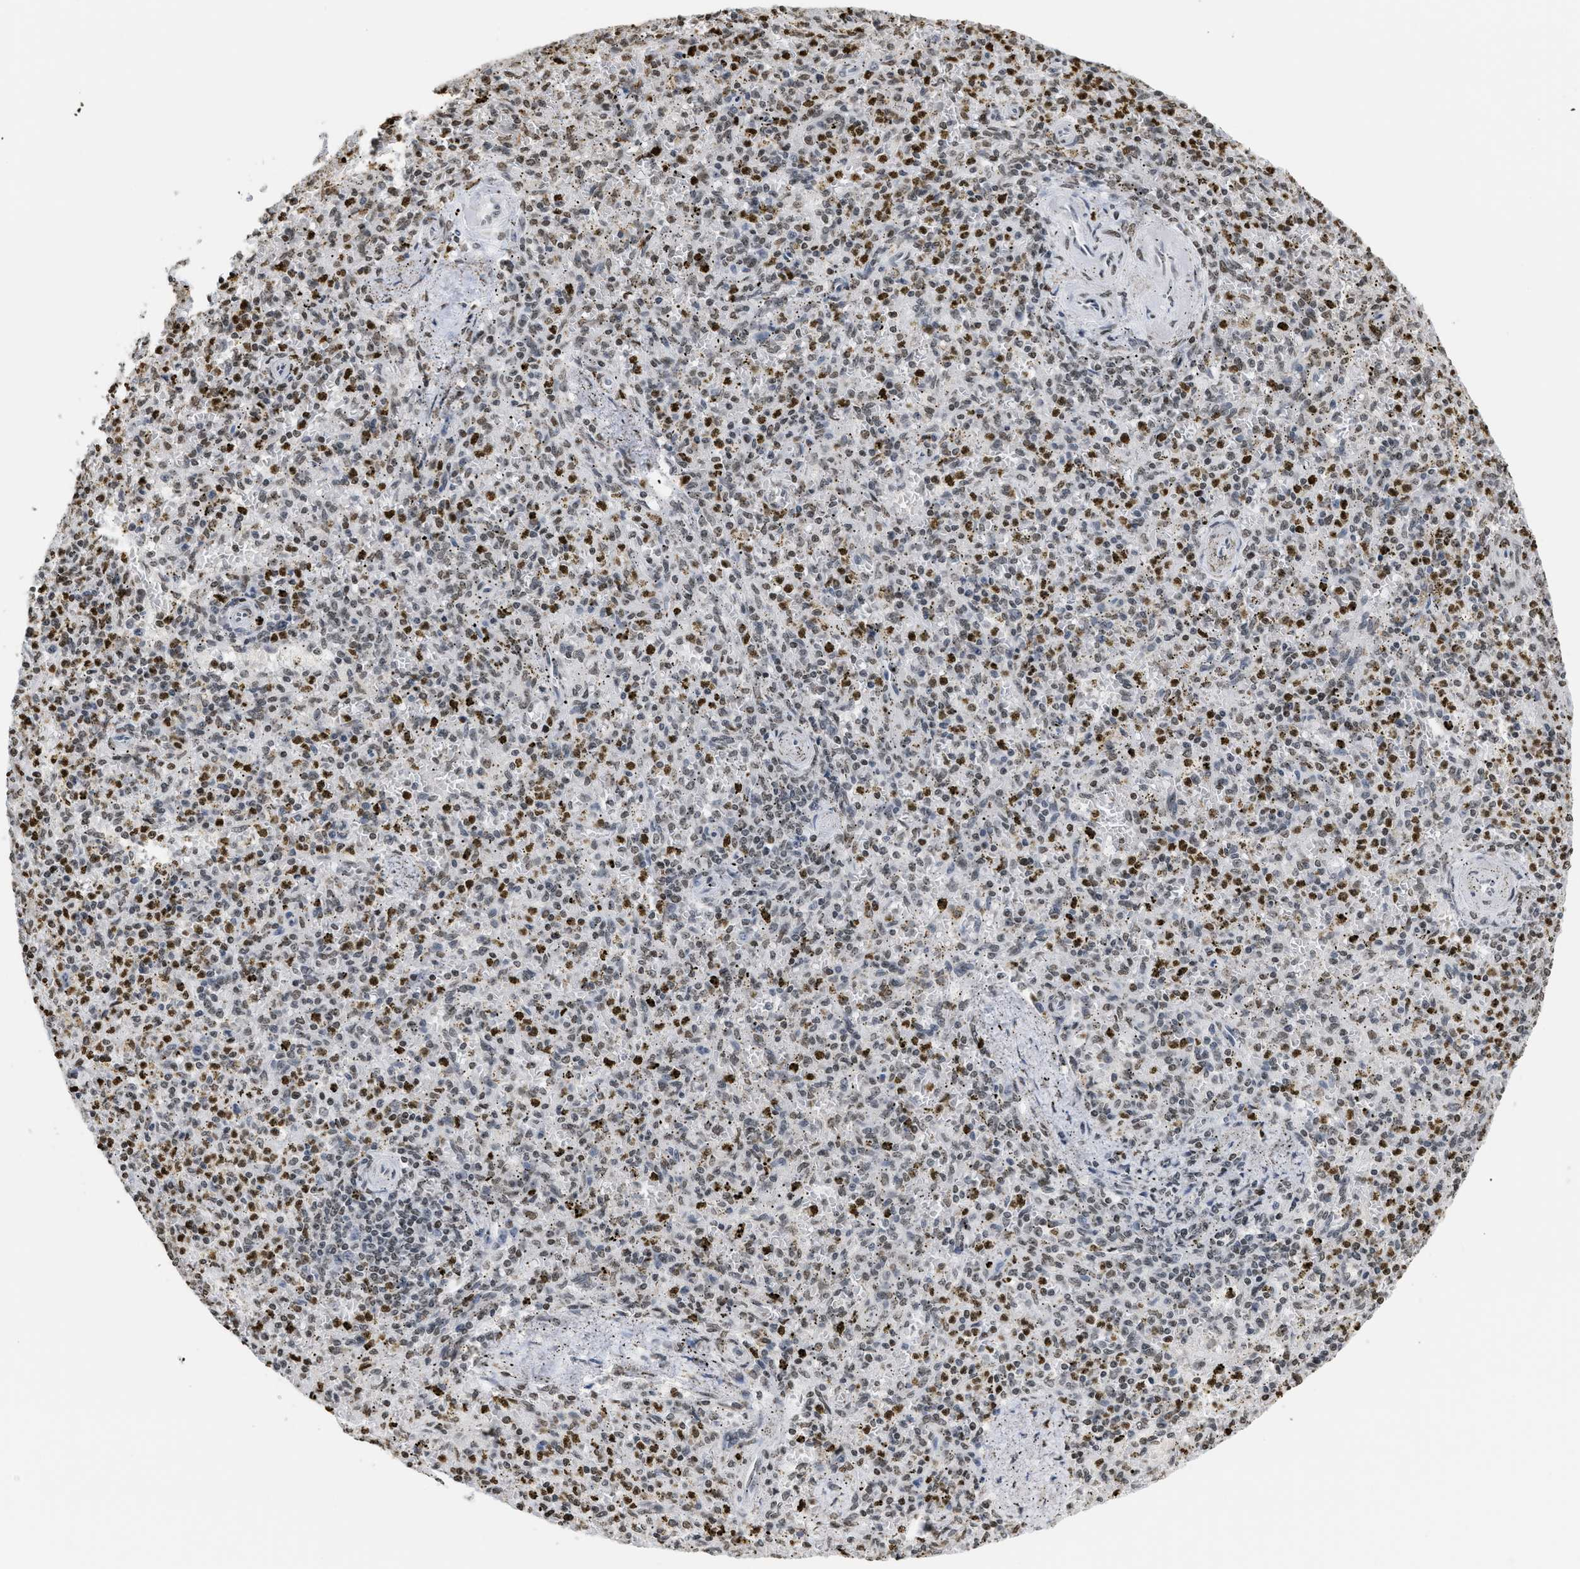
{"staining": {"intensity": "moderate", "quantity": "25%-75%", "location": "nuclear"}, "tissue": "spleen", "cell_type": "Cells in red pulp", "image_type": "normal", "snomed": [{"axis": "morphology", "description": "Normal tissue, NOS"}, {"axis": "topography", "description": "Spleen"}], "caption": "Cells in red pulp show moderate nuclear expression in about 25%-75% of cells in benign spleen. (DAB (3,3'-diaminobenzidine) IHC with brightfield microscopy, high magnification).", "gene": "HMGN2", "patient": {"sex": "male", "age": 72}}